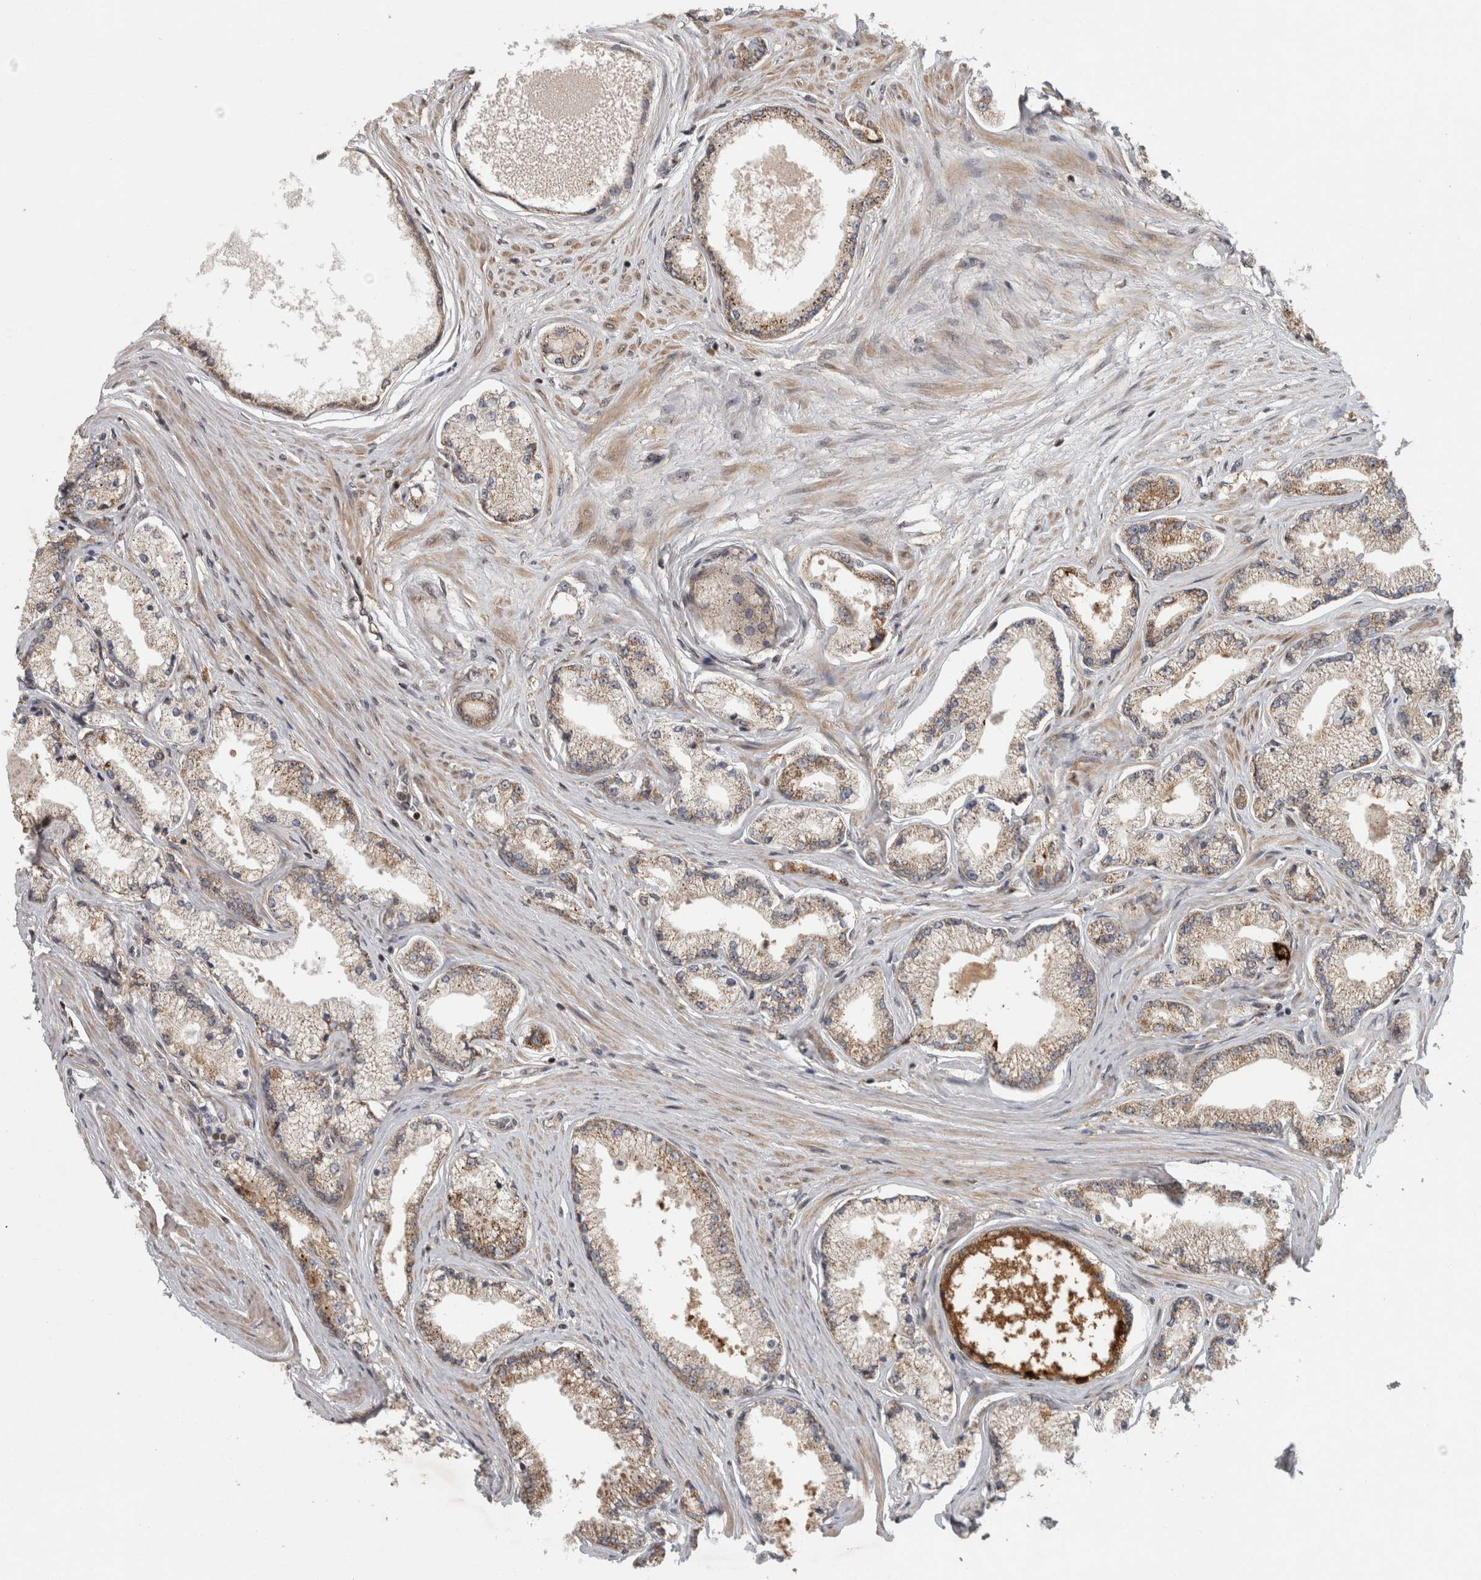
{"staining": {"intensity": "weak", "quantity": ">75%", "location": "cytoplasmic/membranous"}, "tissue": "prostate cancer", "cell_type": "Tumor cells", "image_type": "cancer", "snomed": [{"axis": "morphology", "description": "Adenocarcinoma, High grade"}, {"axis": "topography", "description": "Prostate"}], "caption": "Weak cytoplasmic/membranous expression for a protein is identified in approximately >75% of tumor cells of prostate cancer (adenocarcinoma (high-grade)) using immunohistochemistry (IHC).", "gene": "KDM8", "patient": {"sex": "male", "age": 71}}